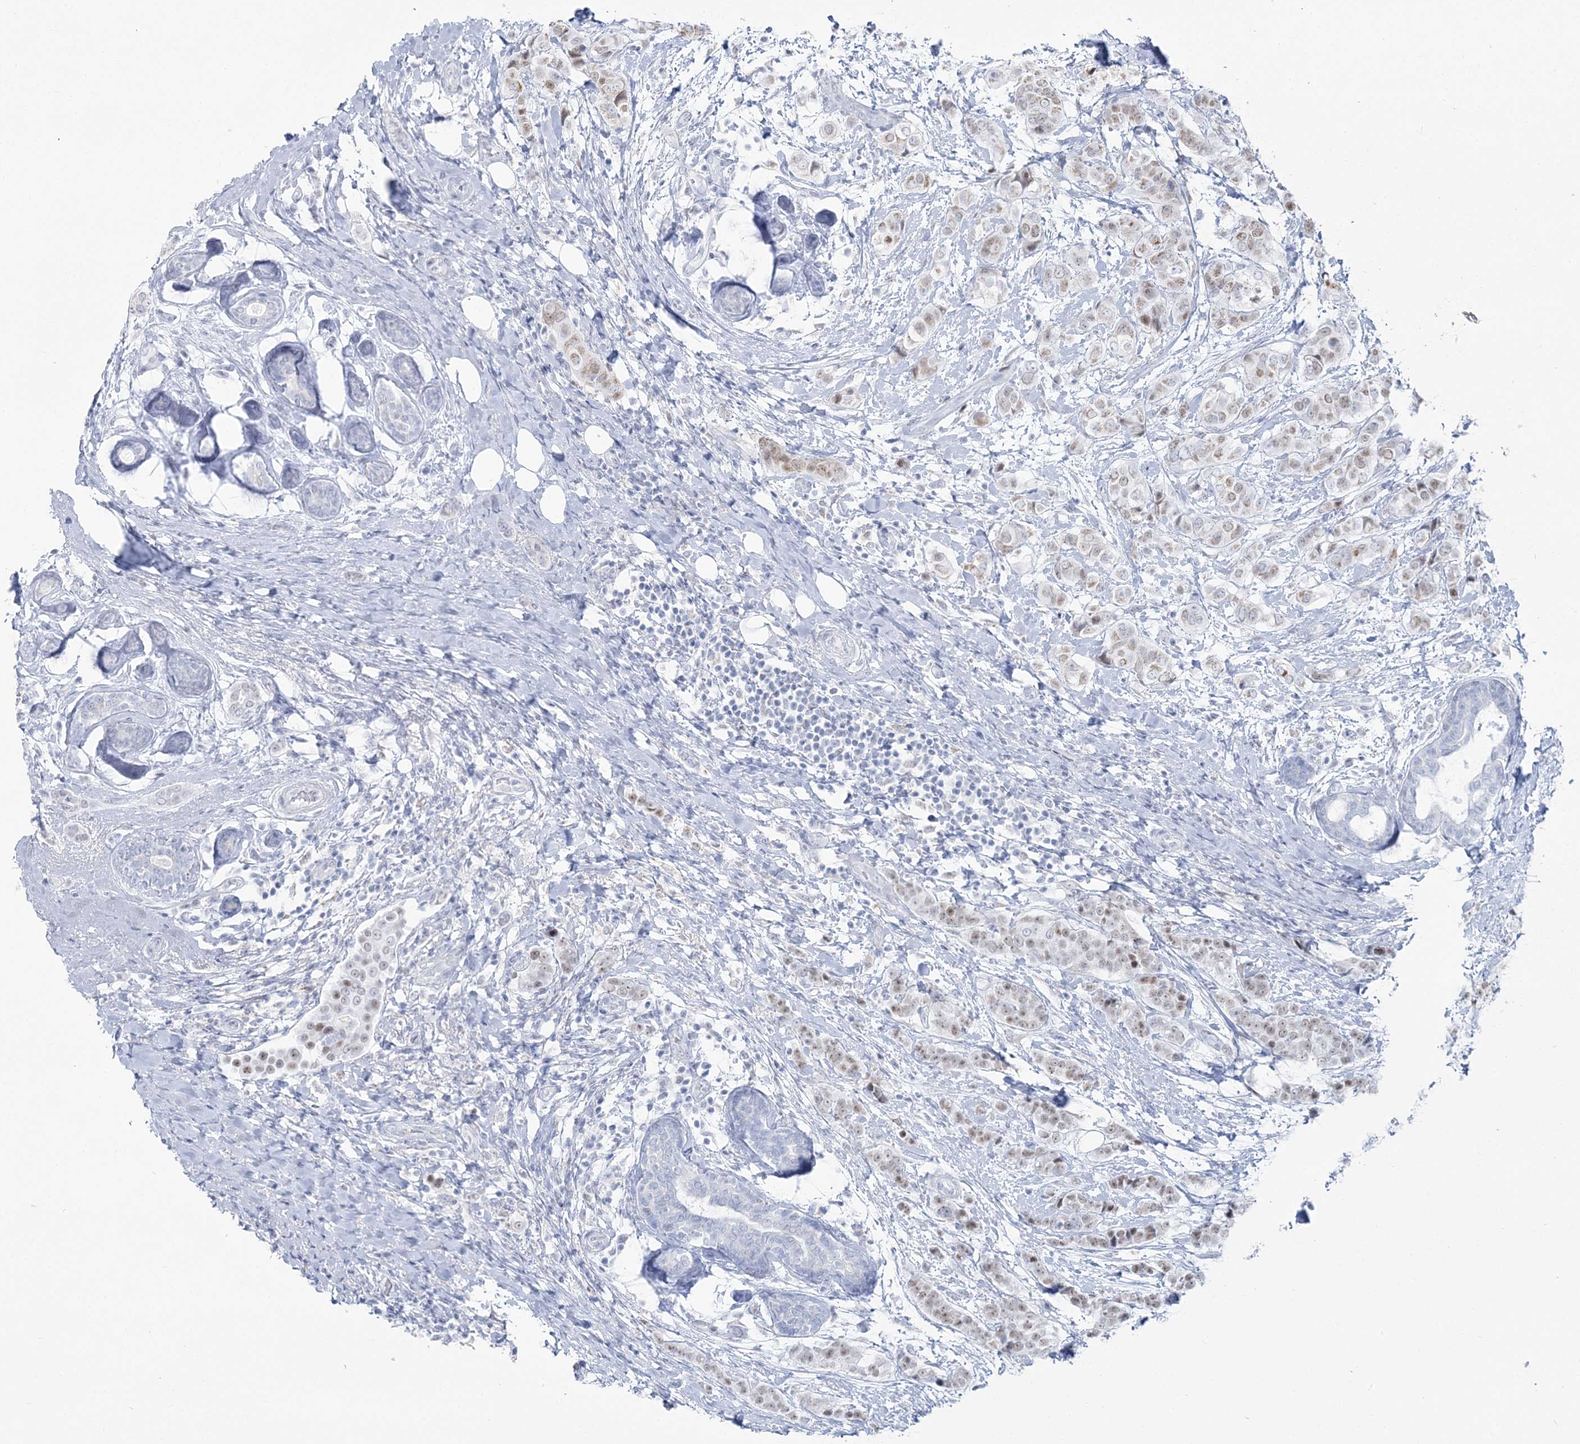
{"staining": {"intensity": "weak", "quantity": "25%-75%", "location": "nuclear"}, "tissue": "breast cancer", "cell_type": "Tumor cells", "image_type": "cancer", "snomed": [{"axis": "morphology", "description": "Lobular carcinoma"}, {"axis": "topography", "description": "Breast"}], "caption": "A low amount of weak nuclear positivity is appreciated in approximately 25%-75% of tumor cells in breast lobular carcinoma tissue.", "gene": "ZNF843", "patient": {"sex": "female", "age": 51}}